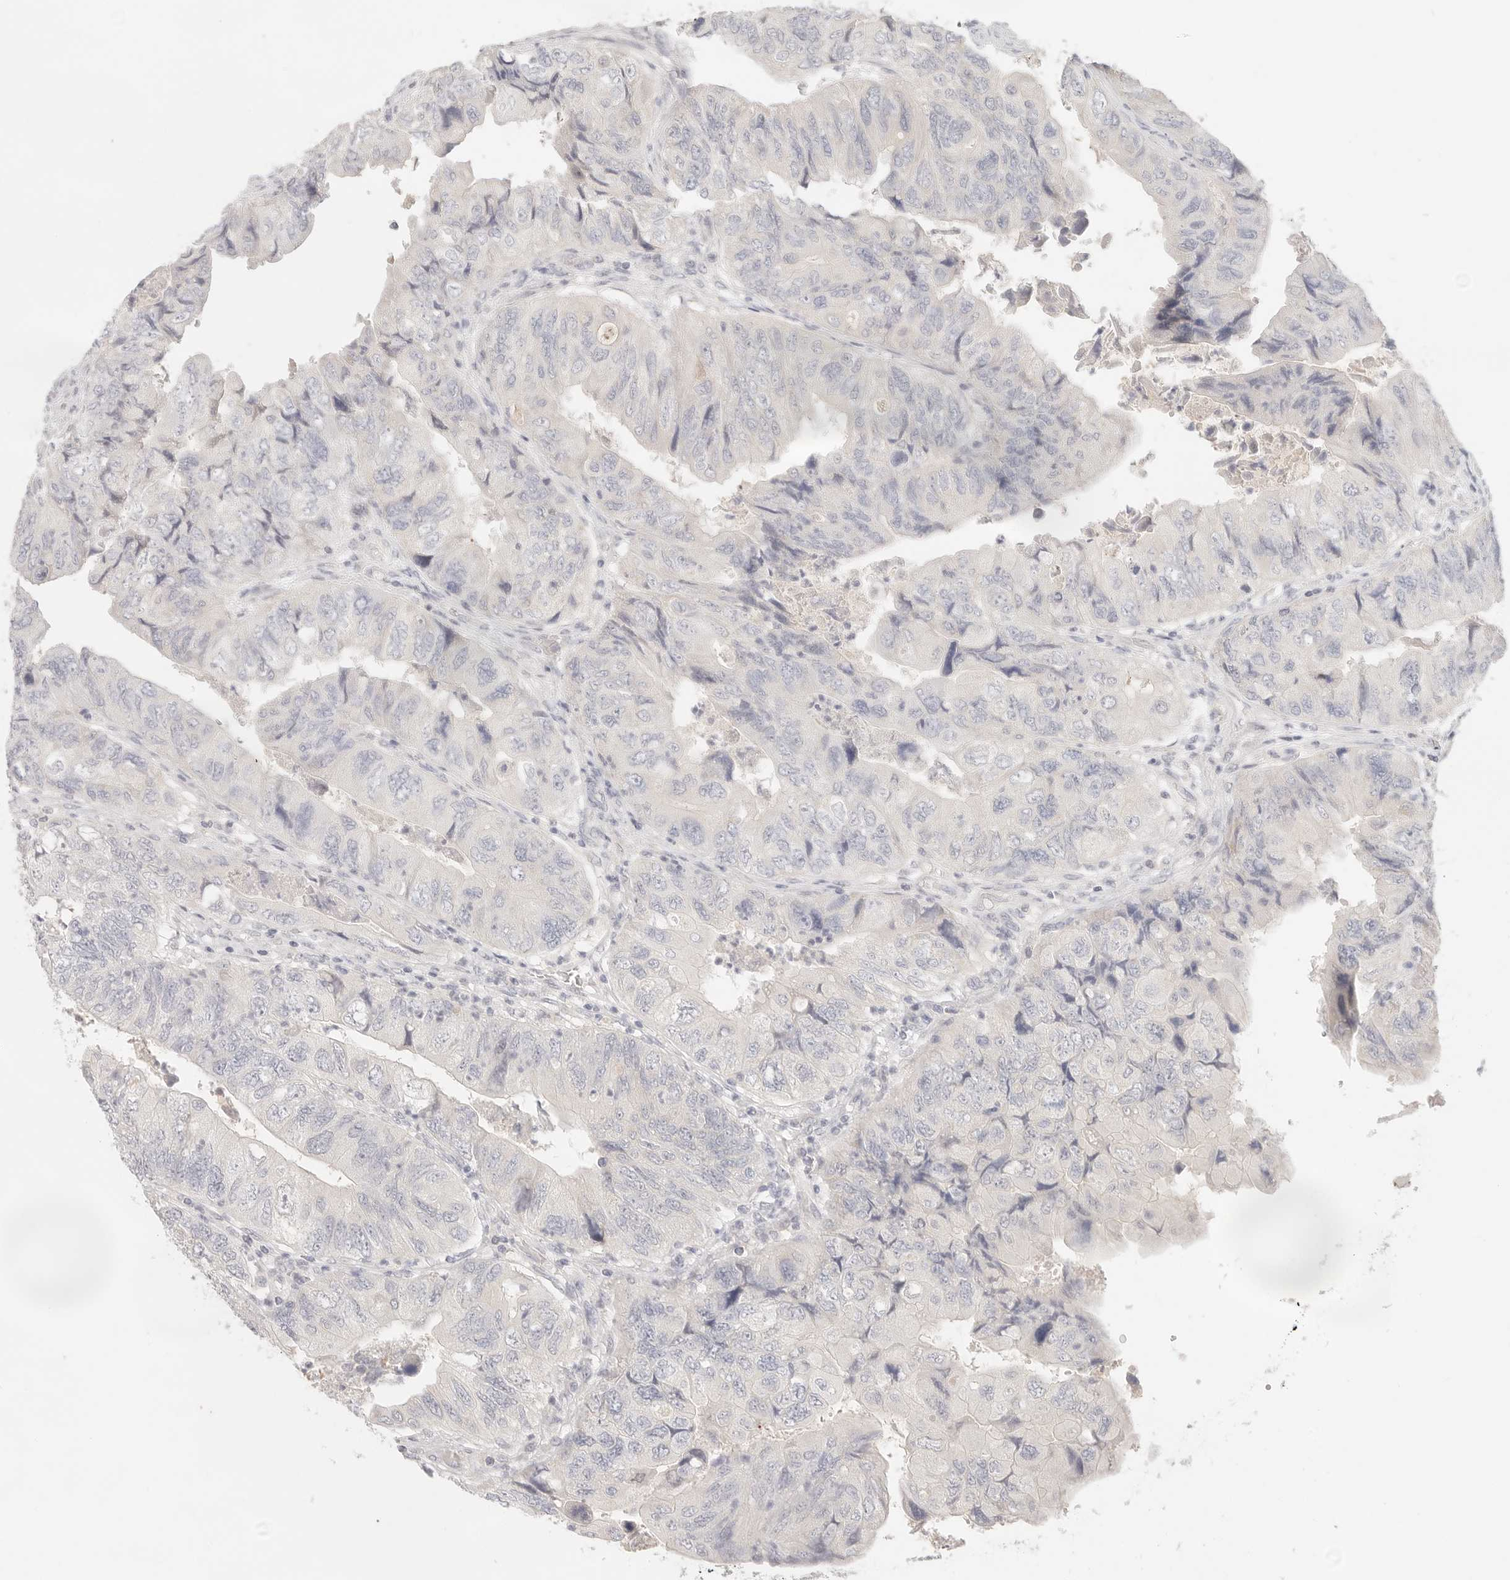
{"staining": {"intensity": "negative", "quantity": "none", "location": "none"}, "tissue": "colorectal cancer", "cell_type": "Tumor cells", "image_type": "cancer", "snomed": [{"axis": "morphology", "description": "Adenocarcinoma, NOS"}, {"axis": "topography", "description": "Rectum"}], "caption": "A photomicrograph of human colorectal adenocarcinoma is negative for staining in tumor cells.", "gene": "SPHK1", "patient": {"sex": "male", "age": 63}}